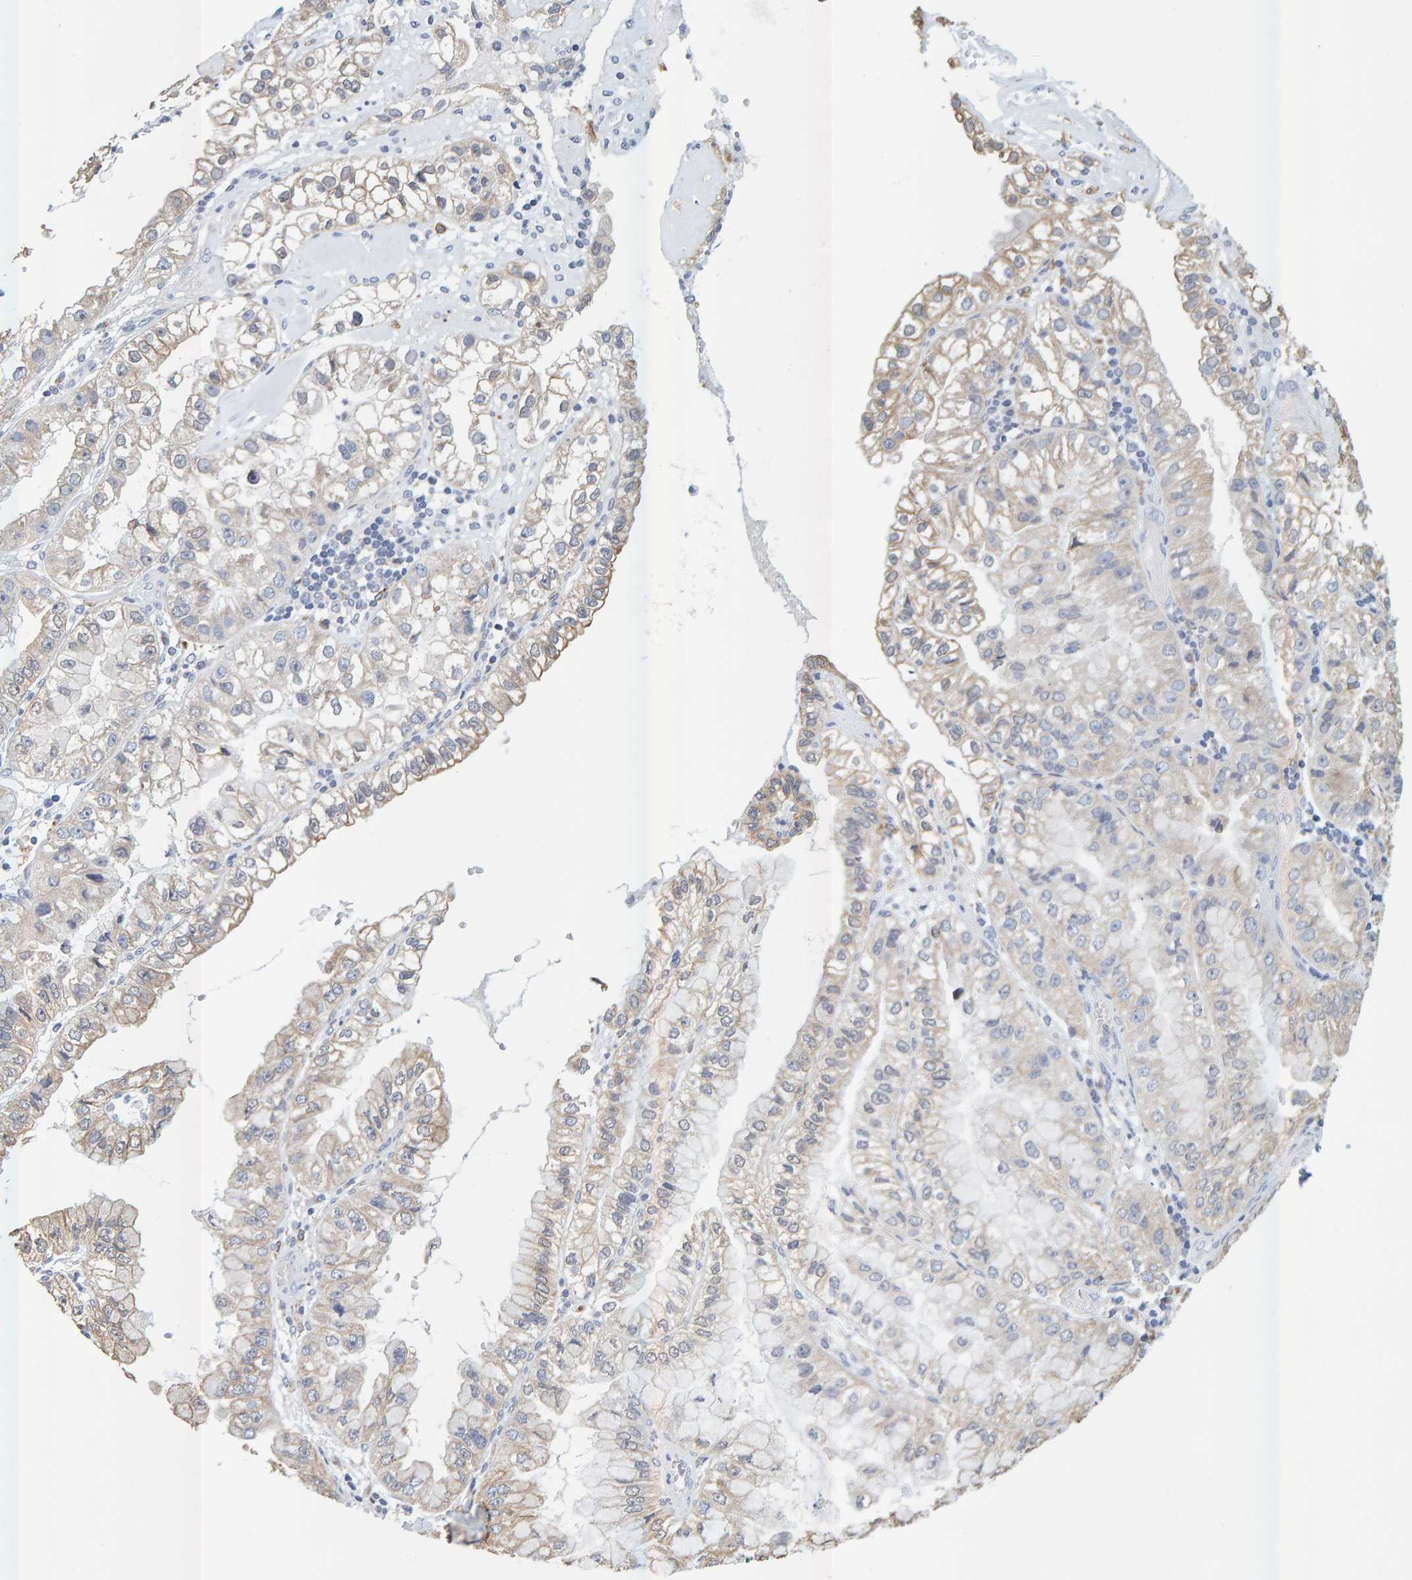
{"staining": {"intensity": "weak", "quantity": "25%-75%", "location": "cytoplasmic/membranous"}, "tissue": "liver cancer", "cell_type": "Tumor cells", "image_type": "cancer", "snomed": [{"axis": "morphology", "description": "Cholangiocarcinoma"}, {"axis": "topography", "description": "Liver"}], "caption": "There is low levels of weak cytoplasmic/membranous staining in tumor cells of liver cholangiocarcinoma, as demonstrated by immunohistochemical staining (brown color).", "gene": "SGPL1", "patient": {"sex": "female", "age": 79}}